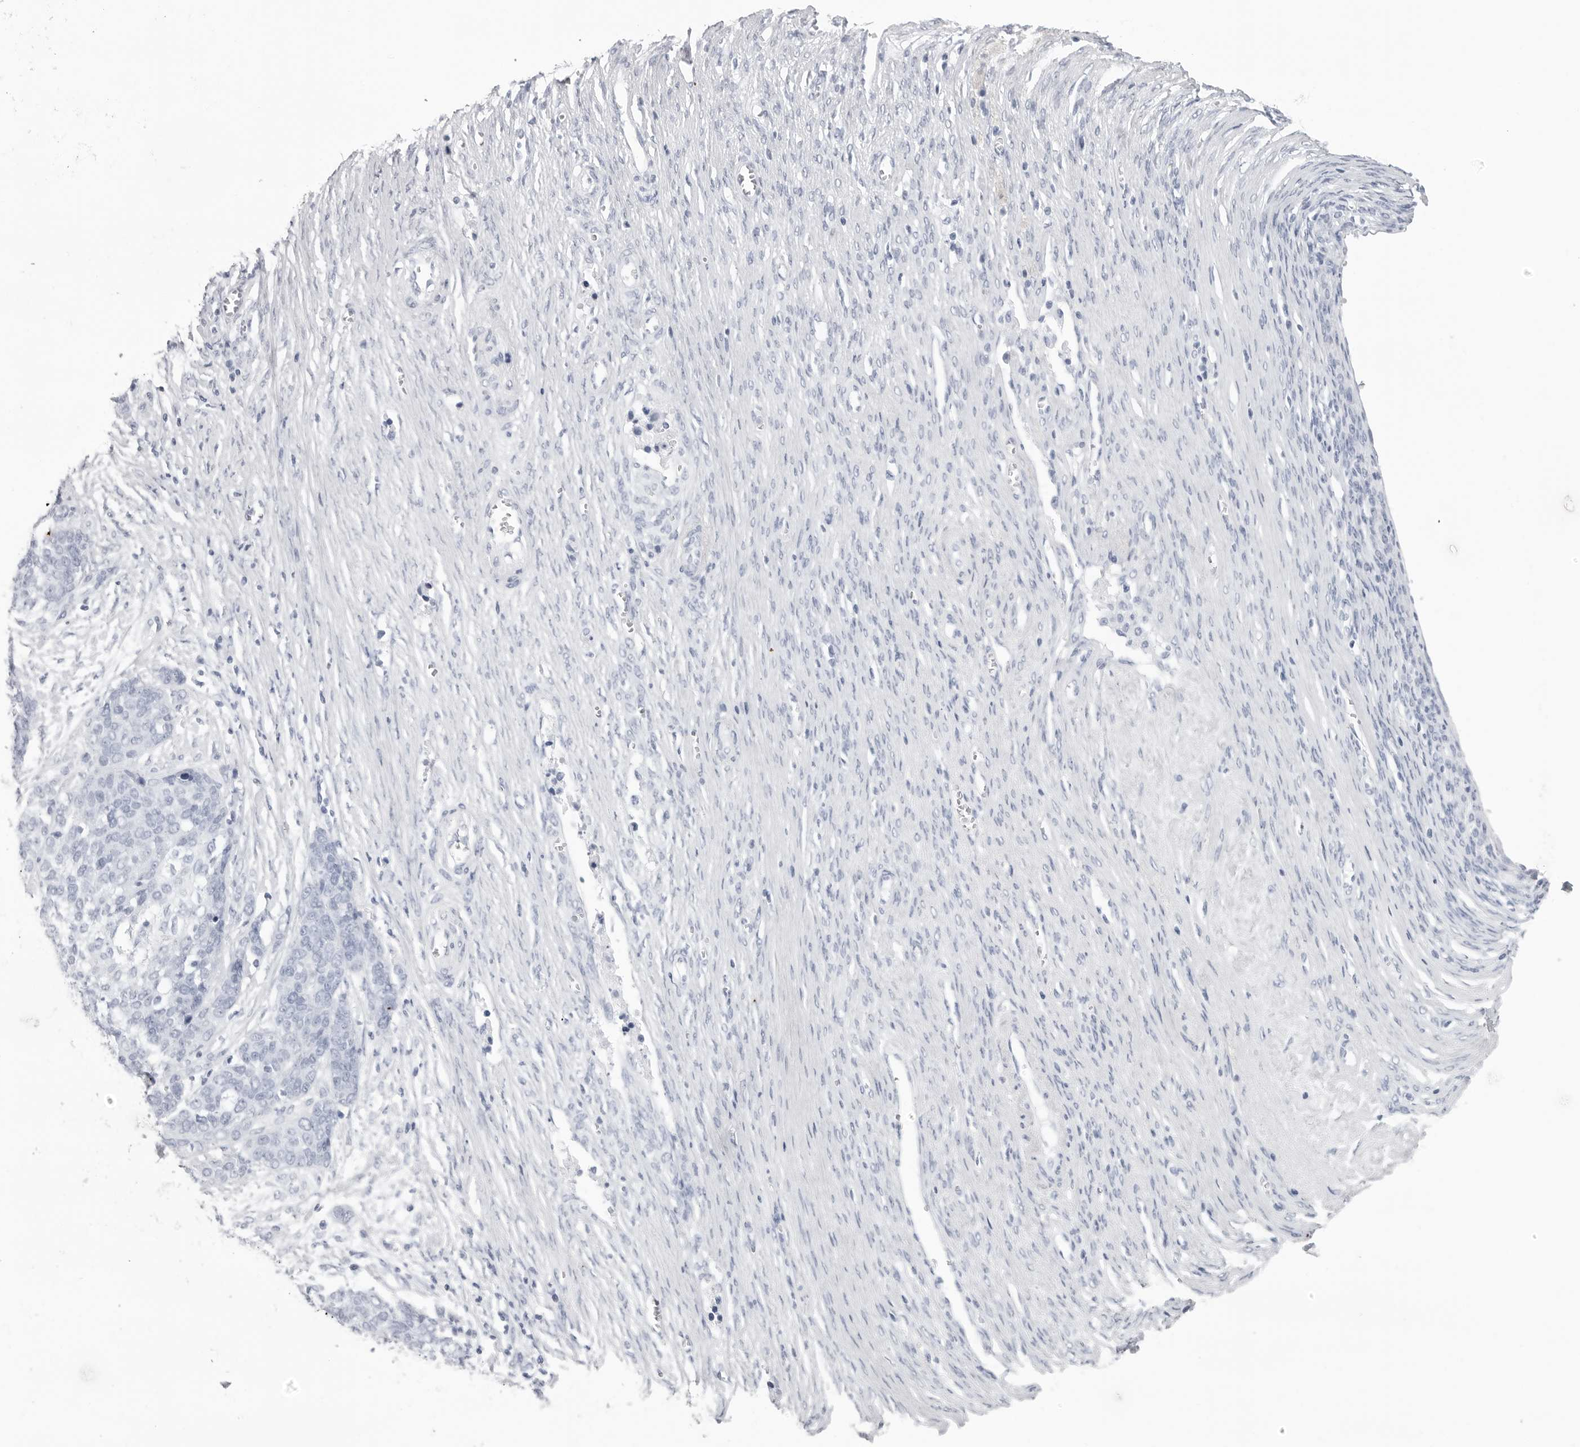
{"staining": {"intensity": "negative", "quantity": "none", "location": "none"}, "tissue": "ovarian cancer", "cell_type": "Tumor cells", "image_type": "cancer", "snomed": [{"axis": "morphology", "description": "Cystadenocarcinoma, serous, NOS"}, {"axis": "topography", "description": "Ovary"}], "caption": "An image of ovarian cancer stained for a protein exhibits no brown staining in tumor cells.", "gene": "CST2", "patient": {"sex": "female", "age": 44}}